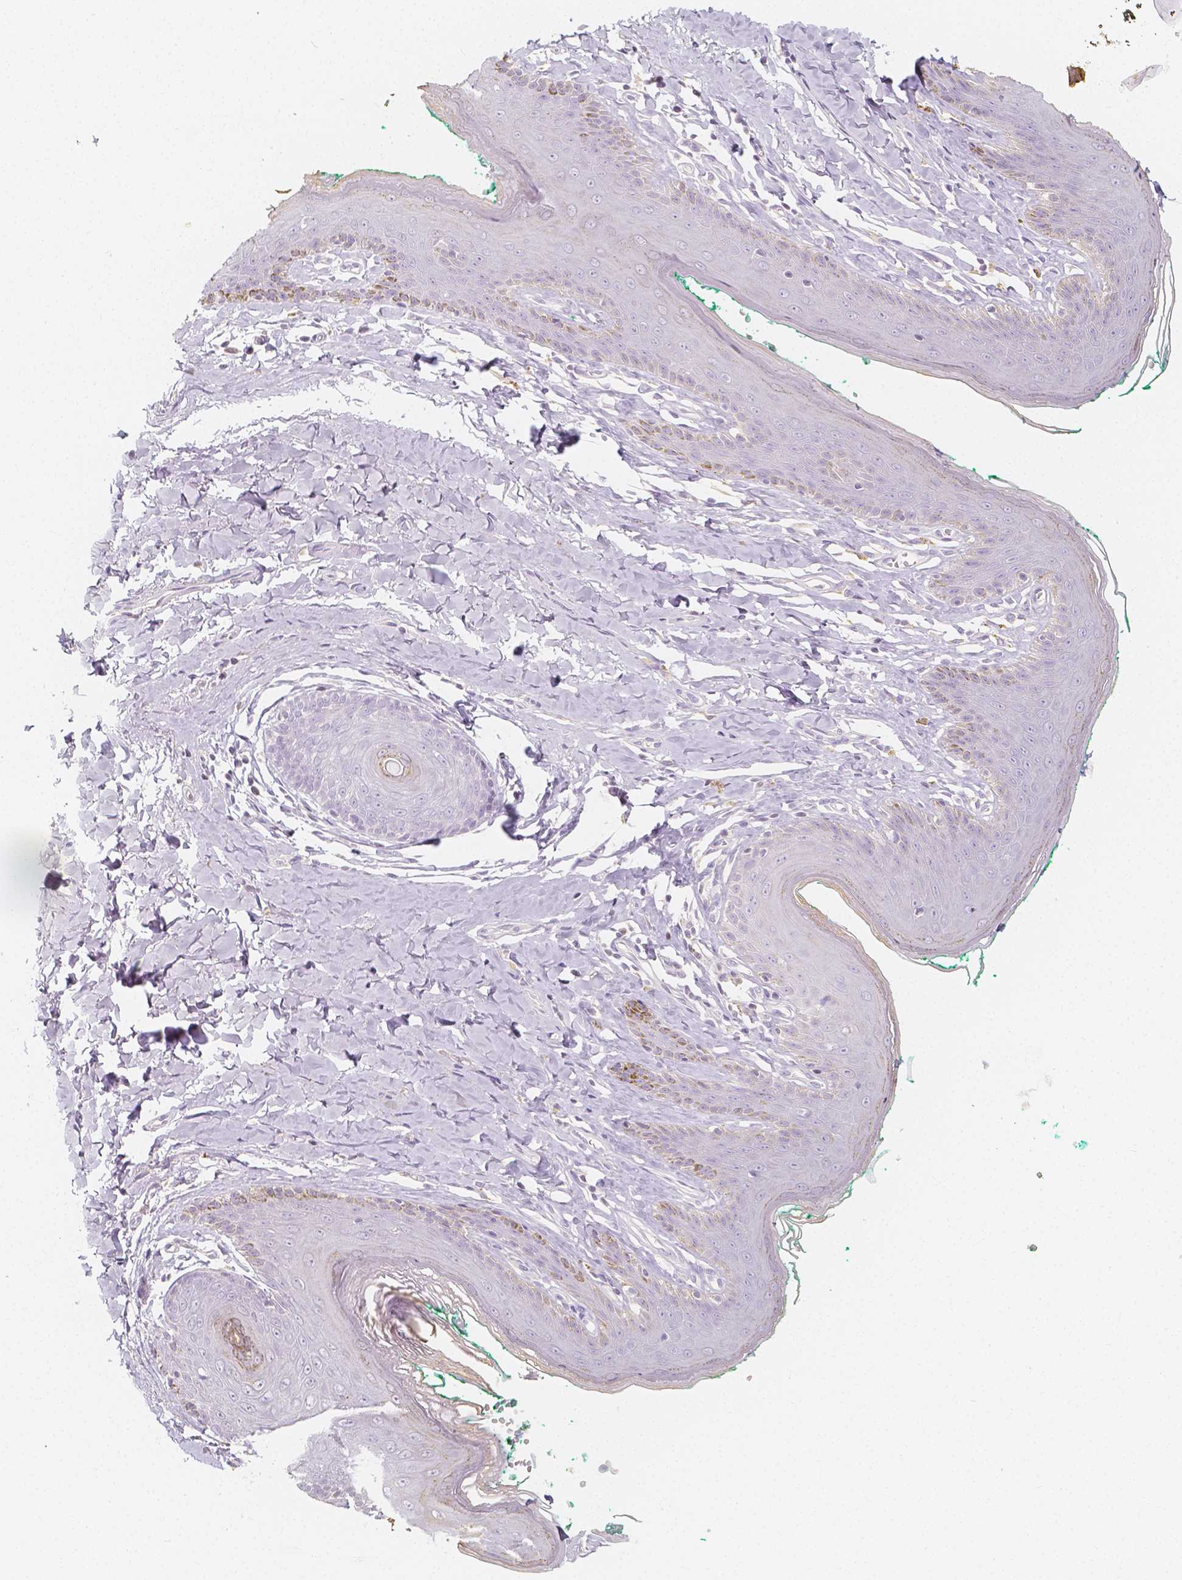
{"staining": {"intensity": "negative", "quantity": "none", "location": "none"}, "tissue": "skin", "cell_type": "Epidermal cells", "image_type": "normal", "snomed": [{"axis": "morphology", "description": "Normal tissue, NOS"}, {"axis": "topography", "description": "Vulva"}, {"axis": "topography", "description": "Peripheral nerve tissue"}], "caption": "Epidermal cells show no significant staining in benign skin. (Stains: DAB (3,3'-diaminobenzidine) immunohistochemistry with hematoxylin counter stain, Microscopy: brightfield microscopy at high magnification).", "gene": "BATF", "patient": {"sex": "female", "age": 66}}